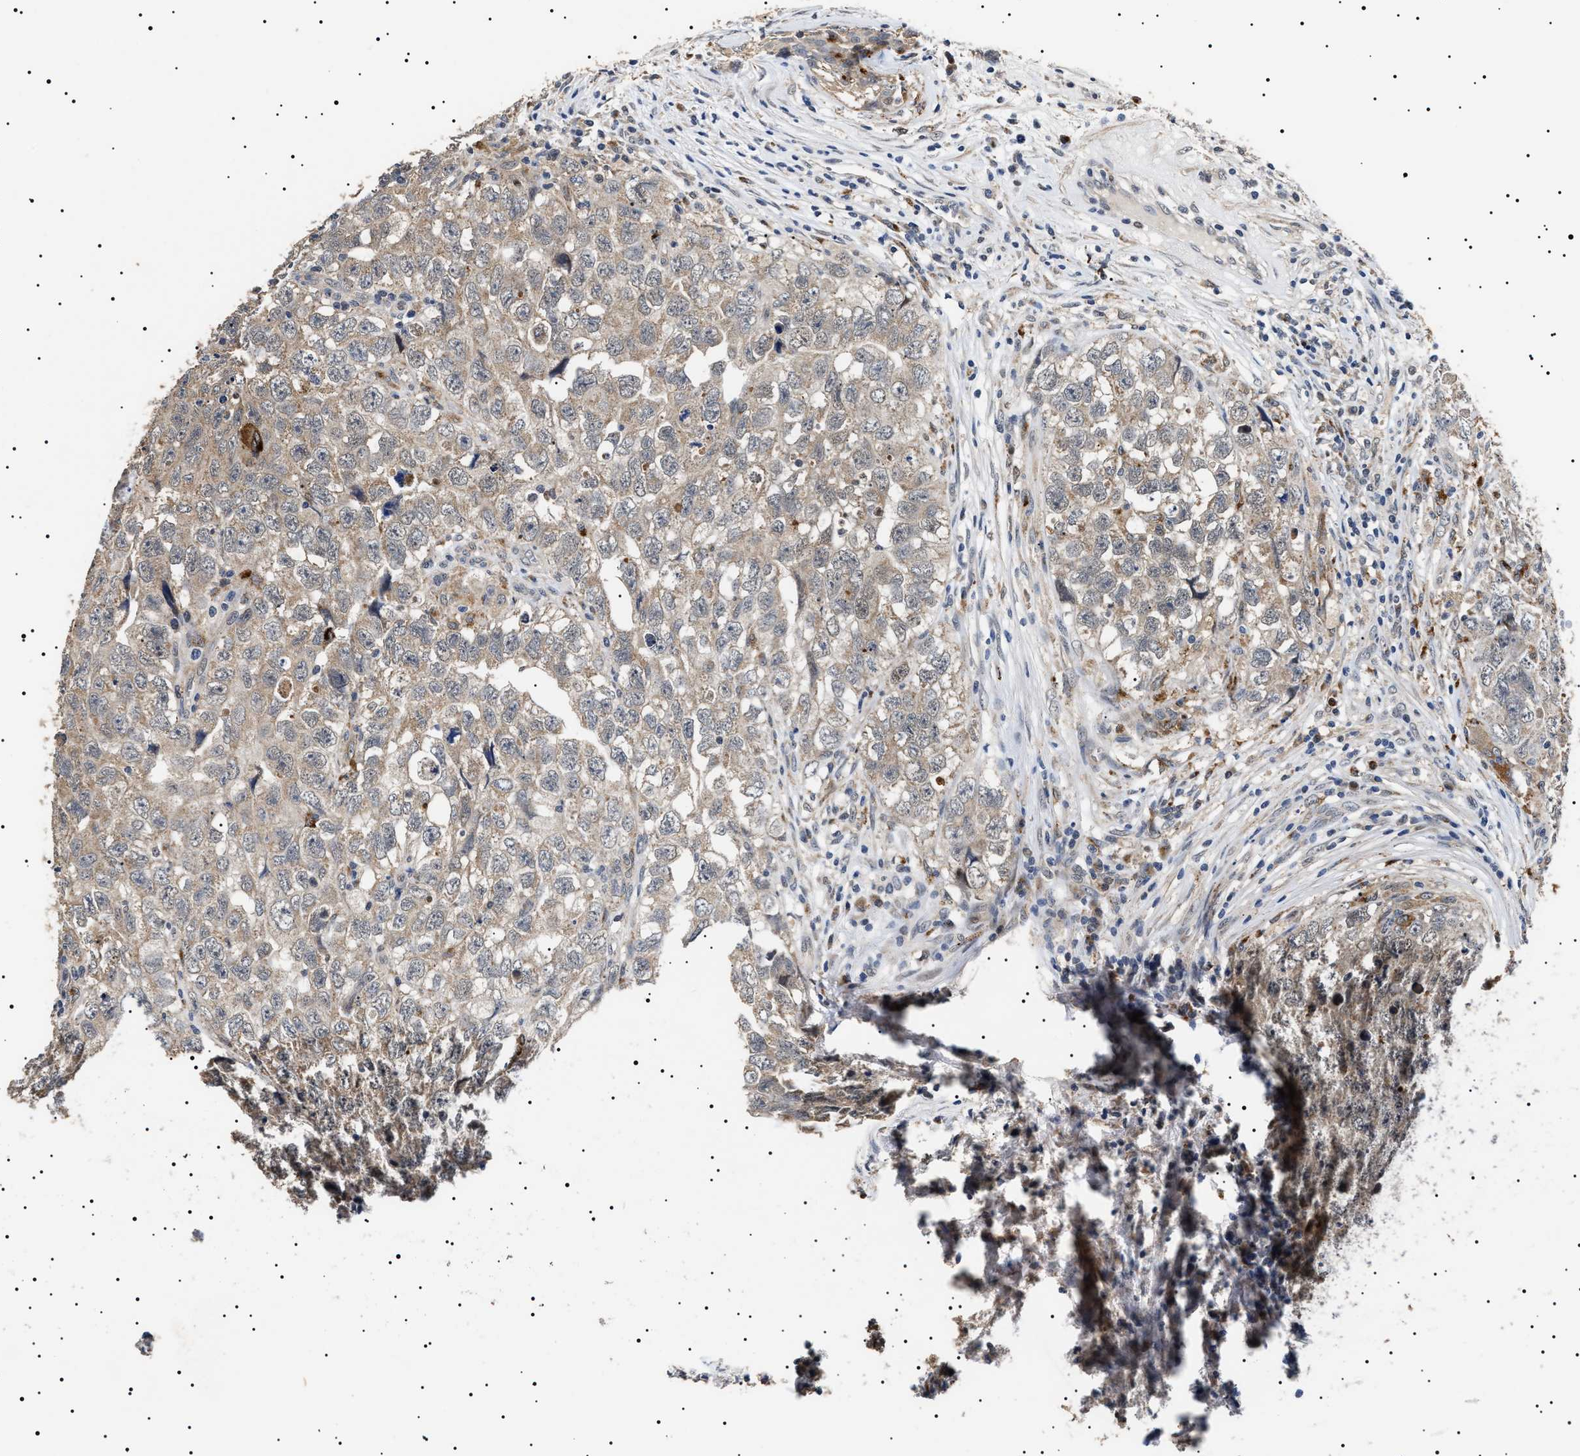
{"staining": {"intensity": "weak", "quantity": ">75%", "location": "cytoplasmic/membranous"}, "tissue": "testis cancer", "cell_type": "Tumor cells", "image_type": "cancer", "snomed": [{"axis": "morphology", "description": "Seminoma, NOS"}, {"axis": "morphology", "description": "Carcinoma, Embryonal, NOS"}, {"axis": "topography", "description": "Testis"}], "caption": "A photomicrograph showing weak cytoplasmic/membranous staining in about >75% of tumor cells in testis cancer (embryonal carcinoma), as visualized by brown immunohistochemical staining.", "gene": "RAB34", "patient": {"sex": "male", "age": 43}}